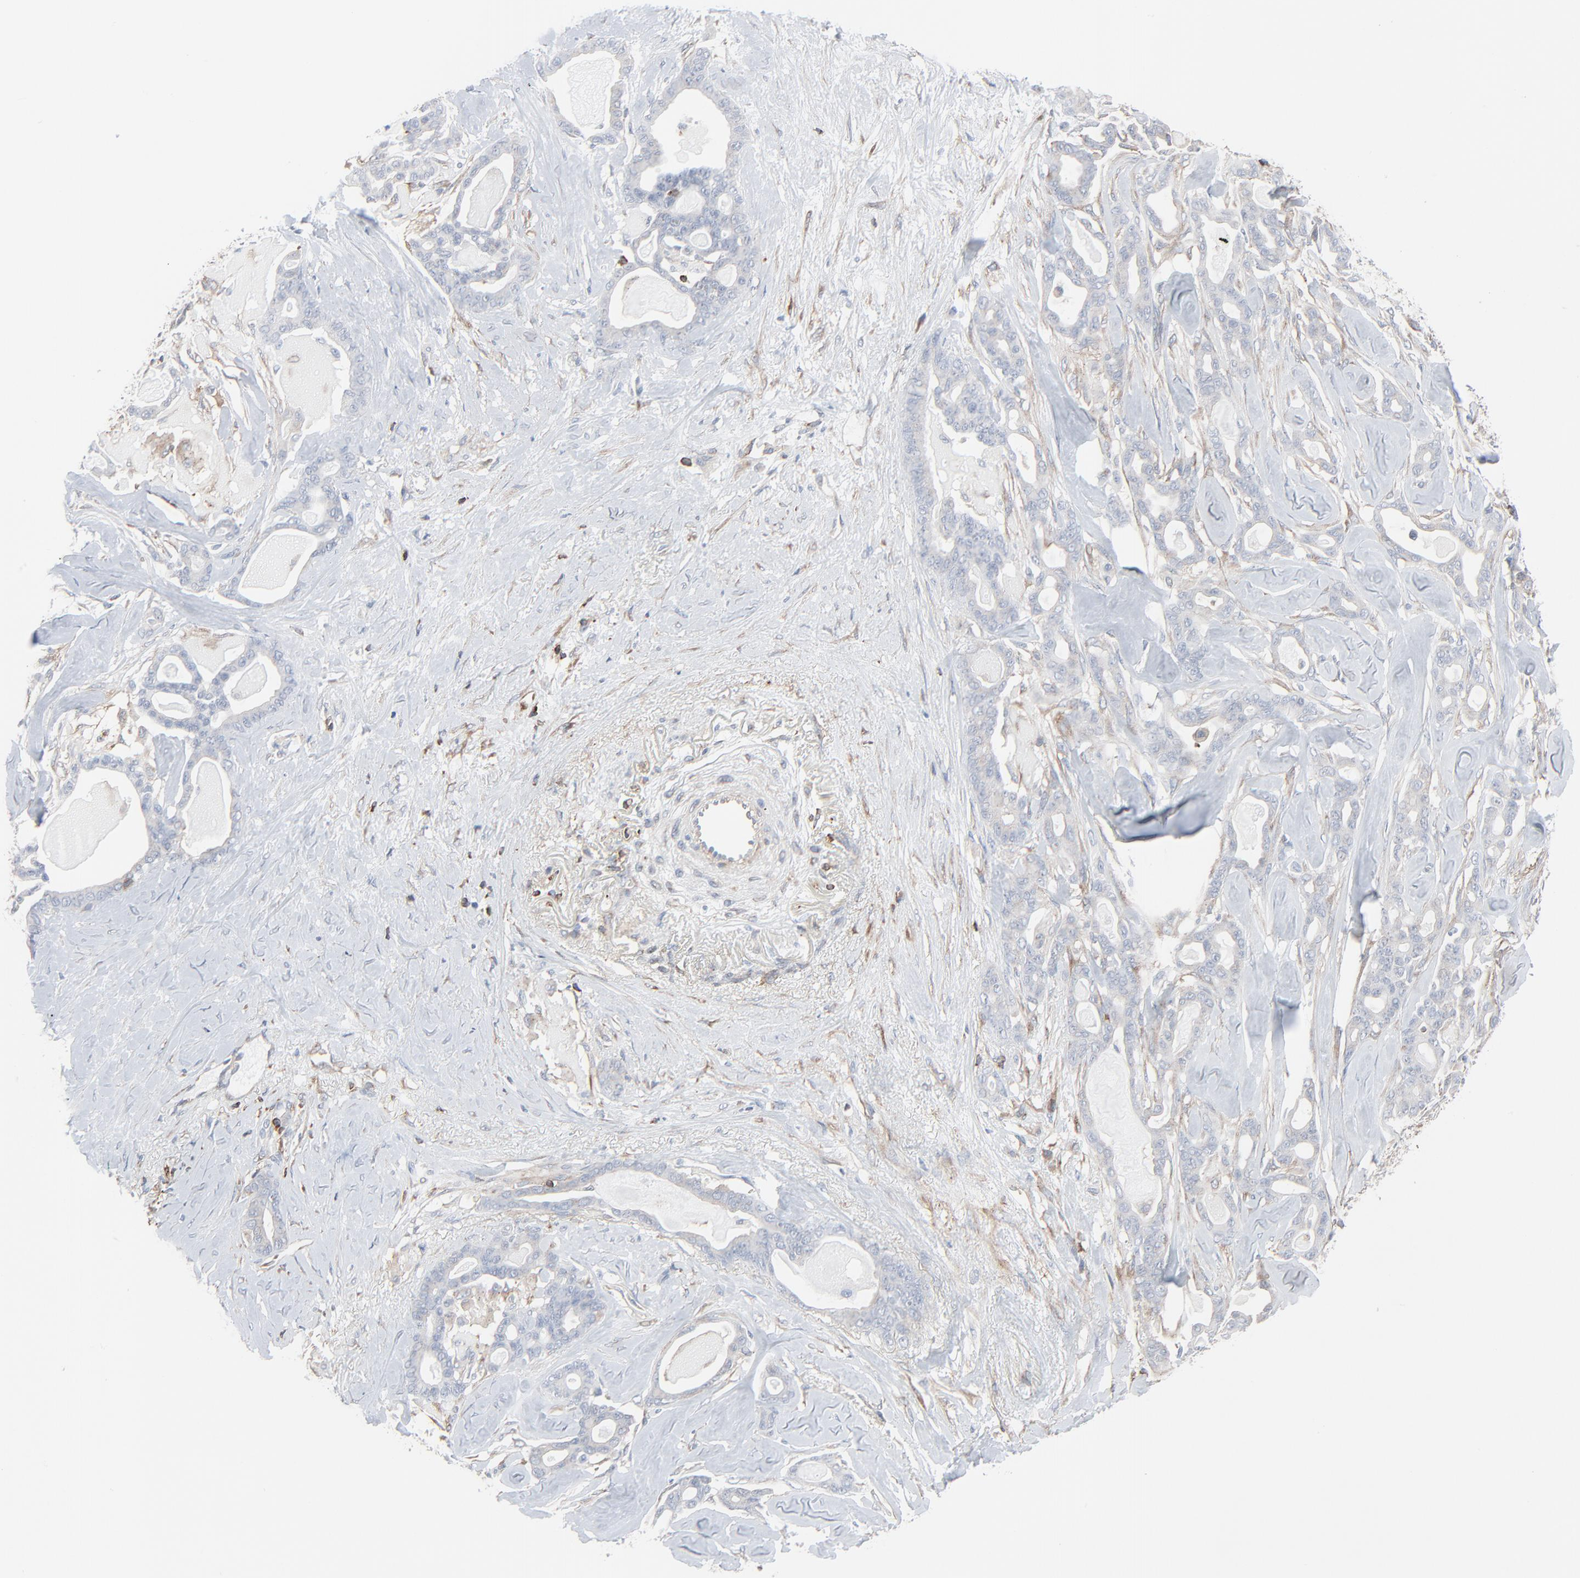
{"staining": {"intensity": "weak", "quantity": "<25%", "location": "cytoplasmic/membranous"}, "tissue": "pancreatic cancer", "cell_type": "Tumor cells", "image_type": "cancer", "snomed": [{"axis": "morphology", "description": "Adenocarcinoma, NOS"}, {"axis": "topography", "description": "Pancreas"}], "caption": "A micrograph of human pancreatic adenocarcinoma is negative for staining in tumor cells.", "gene": "OPTN", "patient": {"sex": "male", "age": 63}}